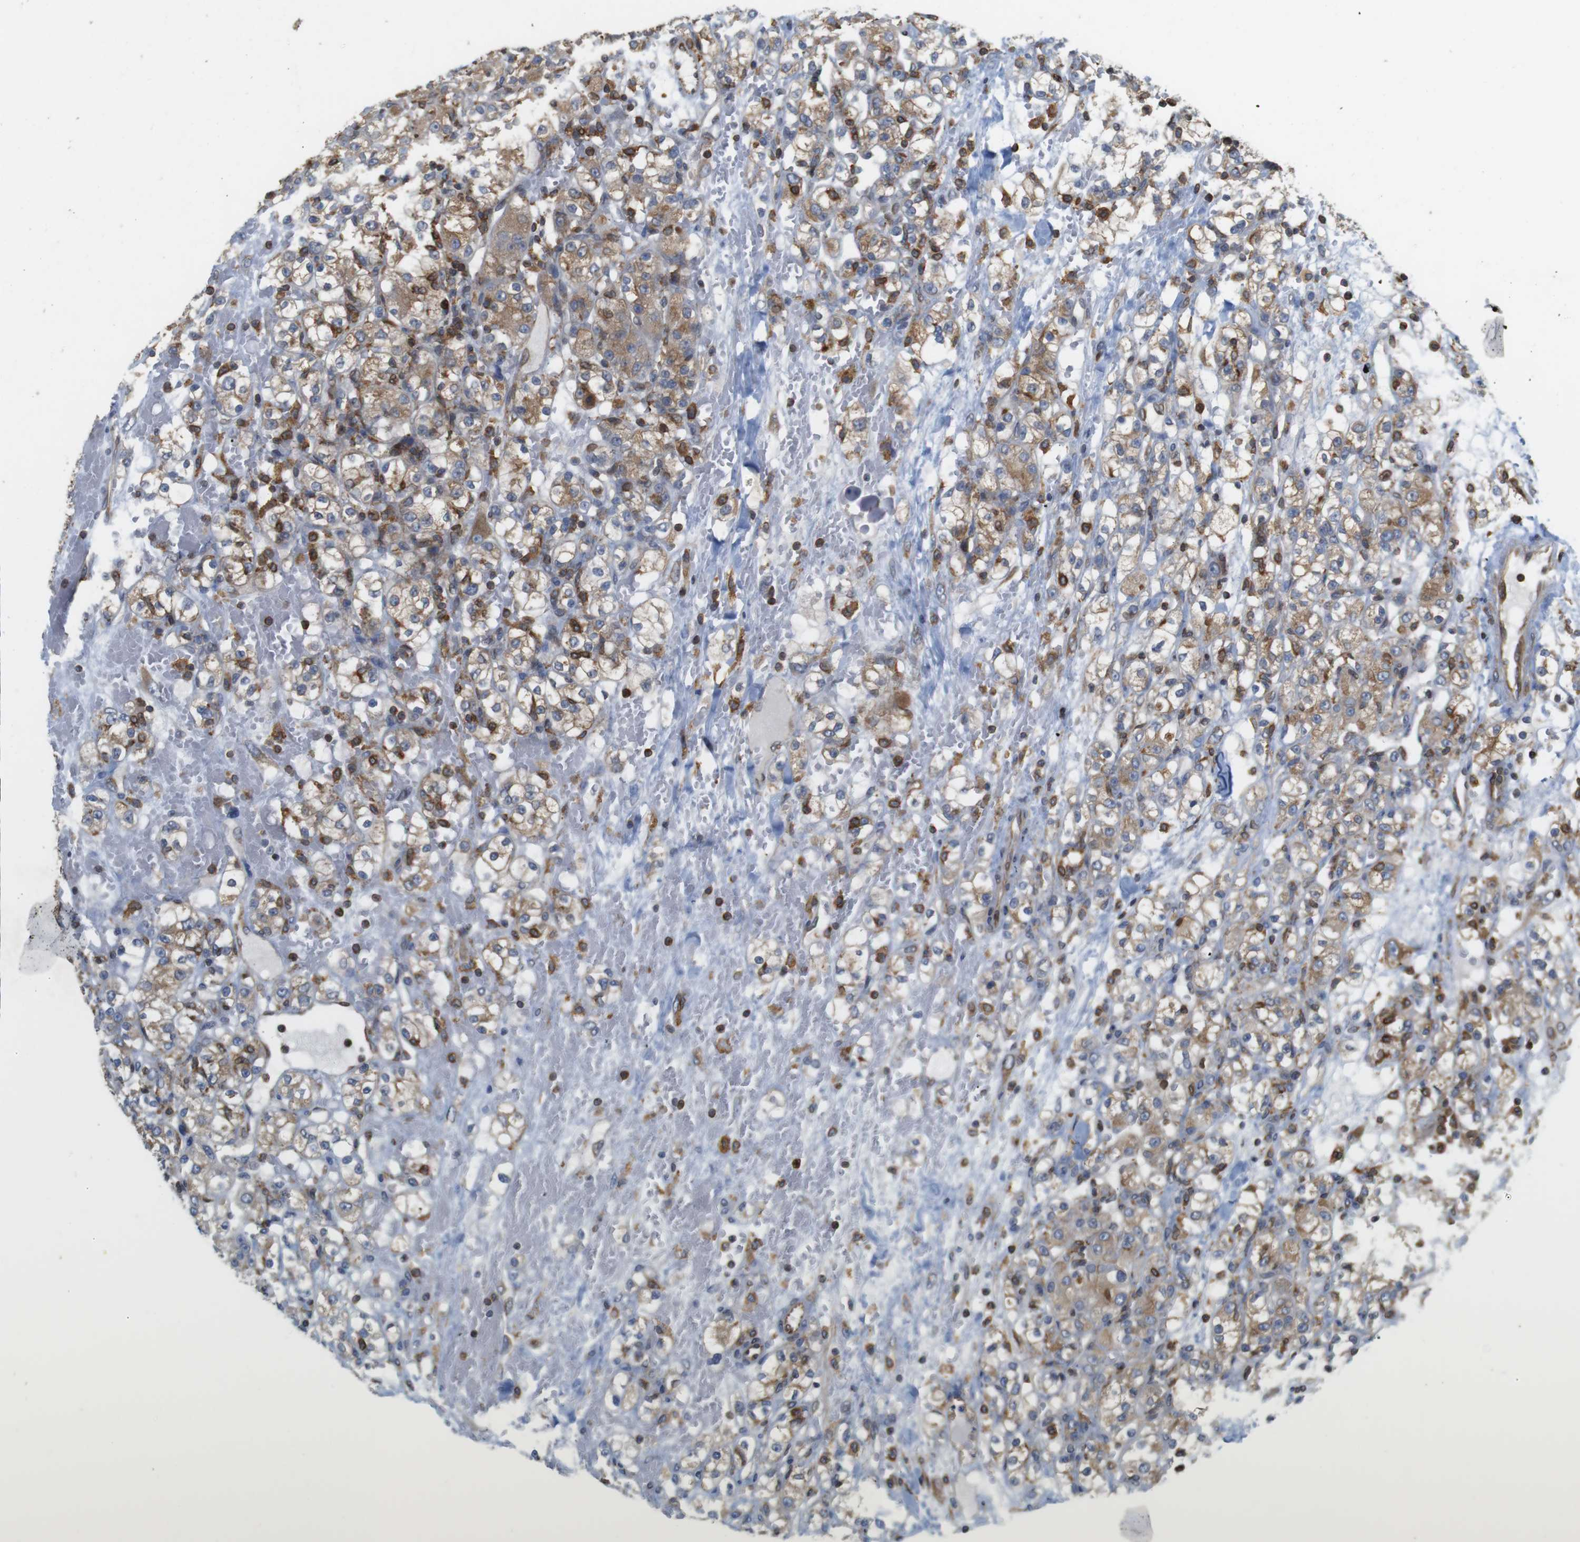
{"staining": {"intensity": "moderate", "quantity": "25%-75%", "location": "cytoplasmic/membranous"}, "tissue": "renal cancer", "cell_type": "Tumor cells", "image_type": "cancer", "snomed": [{"axis": "morphology", "description": "Normal tissue, NOS"}, {"axis": "morphology", "description": "Adenocarcinoma, NOS"}, {"axis": "topography", "description": "Kidney"}], "caption": "Renal cancer stained with a brown dye demonstrates moderate cytoplasmic/membranous positive positivity in about 25%-75% of tumor cells.", "gene": "ARL6IP5", "patient": {"sex": "male", "age": 61}}